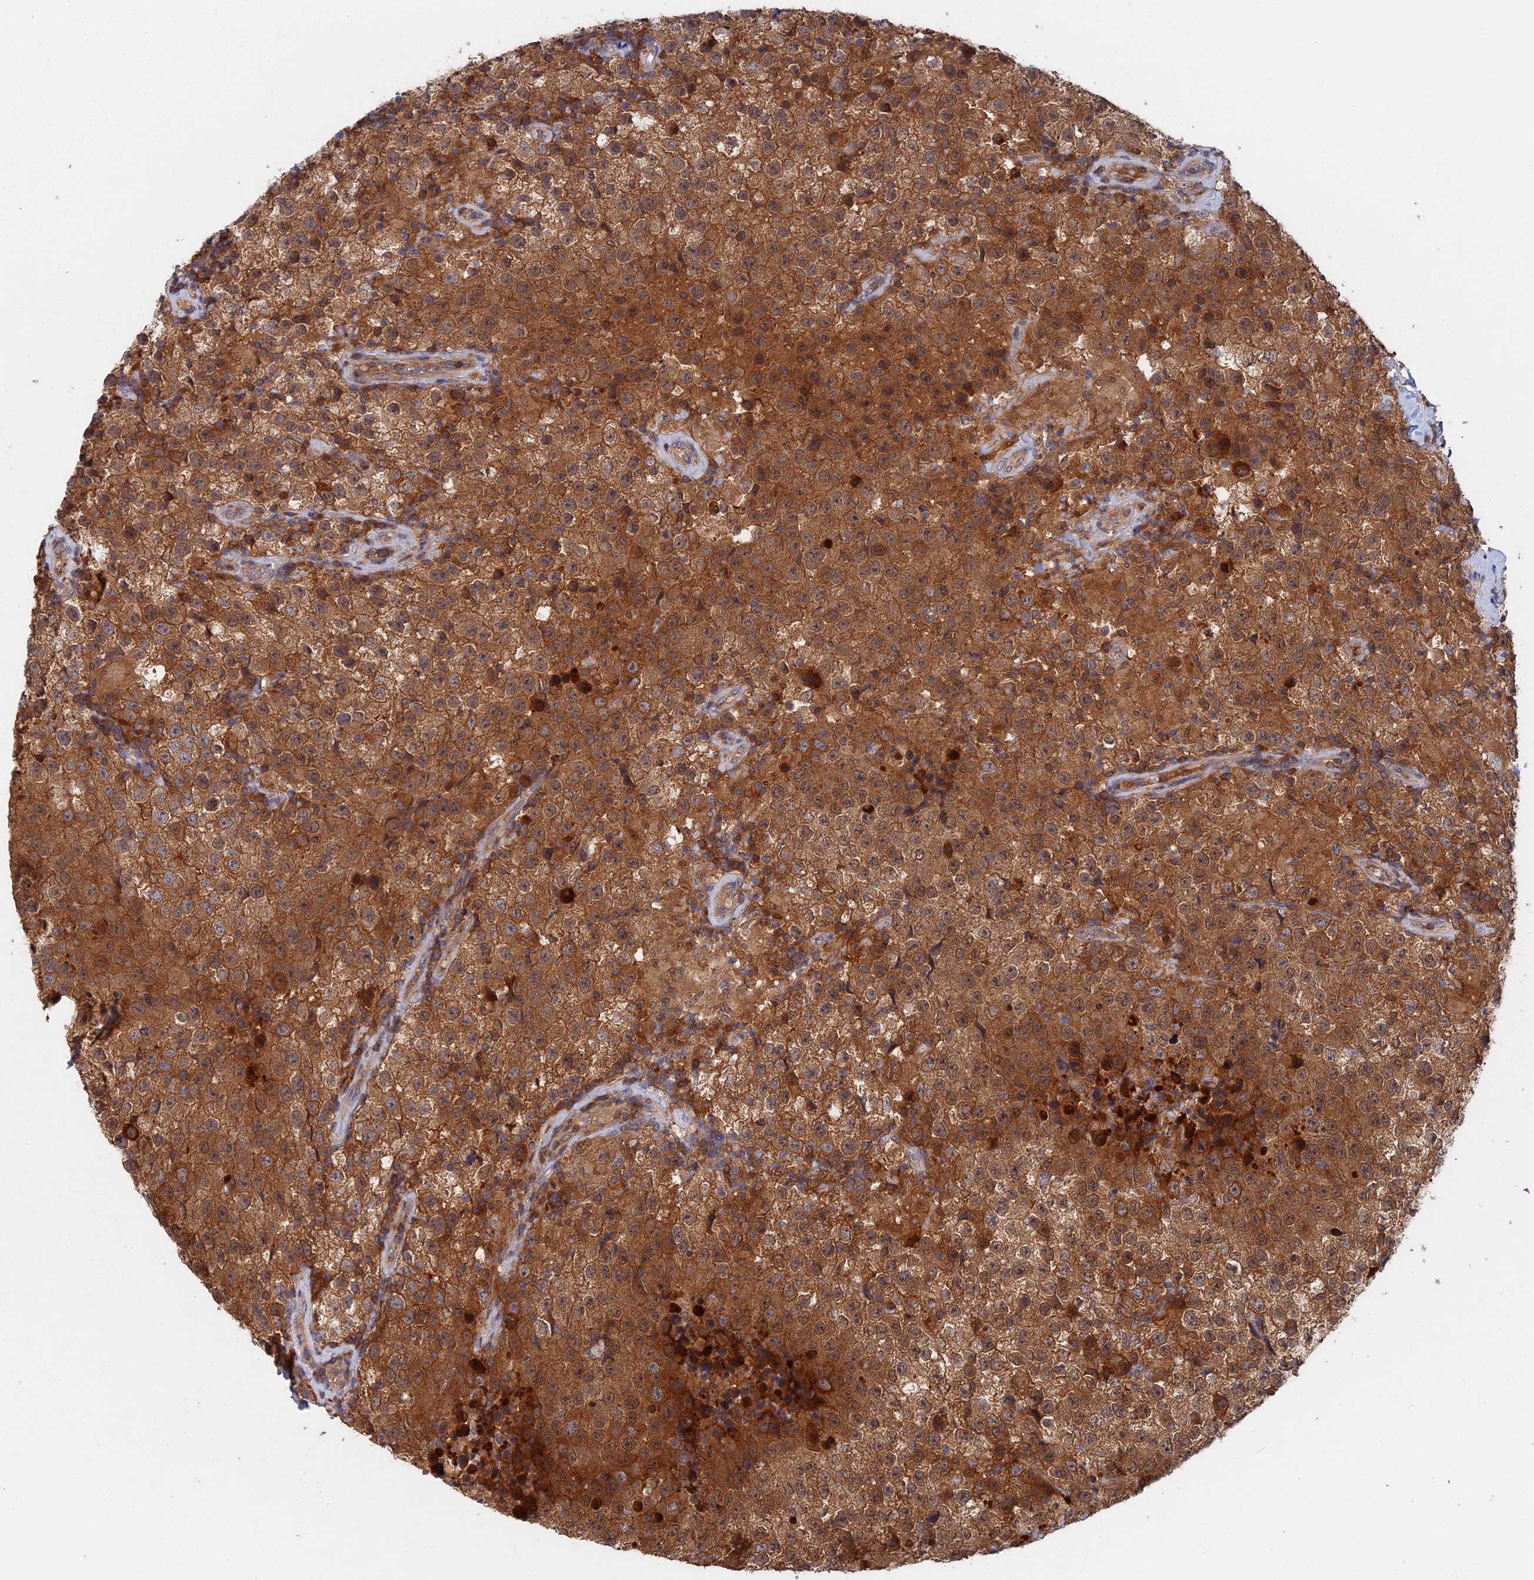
{"staining": {"intensity": "moderate", "quantity": ">75%", "location": "cytoplasmic/membranous"}, "tissue": "testis cancer", "cell_type": "Tumor cells", "image_type": "cancer", "snomed": [{"axis": "morphology", "description": "Seminoma, NOS"}, {"axis": "morphology", "description": "Carcinoma, Embryonal, NOS"}, {"axis": "topography", "description": "Testis"}], "caption": "An image showing moderate cytoplasmic/membranous staining in about >75% of tumor cells in embryonal carcinoma (testis), as visualized by brown immunohistochemical staining.", "gene": "BLVRA", "patient": {"sex": "male", "age": 41}}